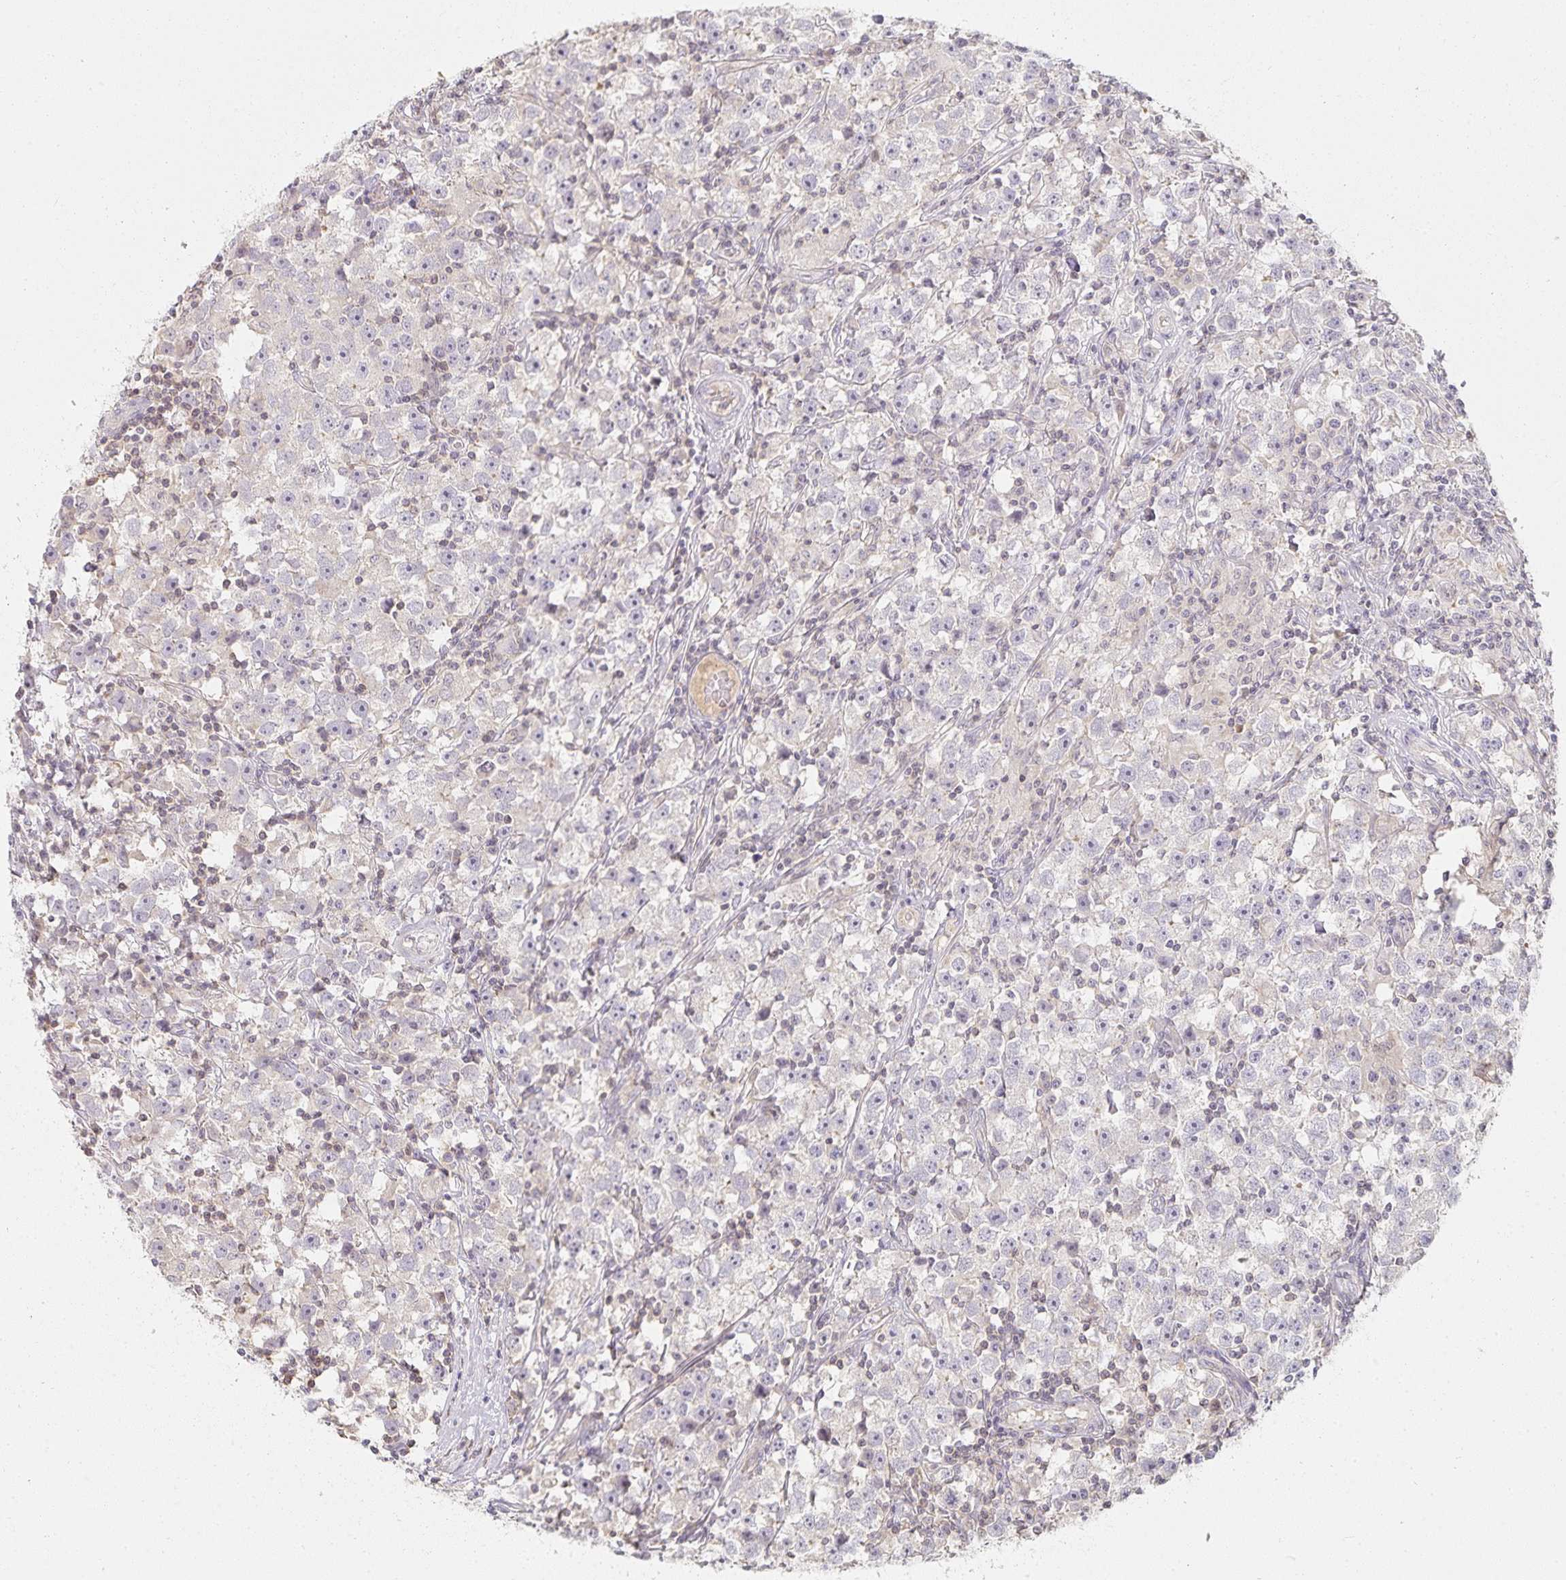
{"staining": {"intensity": "negative", "quantity": "none", "location": "none"}, "tissue": "testis cancer", "cell_type": "Tumor cells", "image_type": "cancer", "snomed": [{"axis": "morphology", "description": "Seminoma, NOS"}, {"axis": "topography", "description": "Testis"}], "caption": "This is an immunohistochemistry micrograph of human testis cancer. There is no positivity in tumor cells.", "gene": "GATA3", "patient": {"sex": "male", "age": 33}}